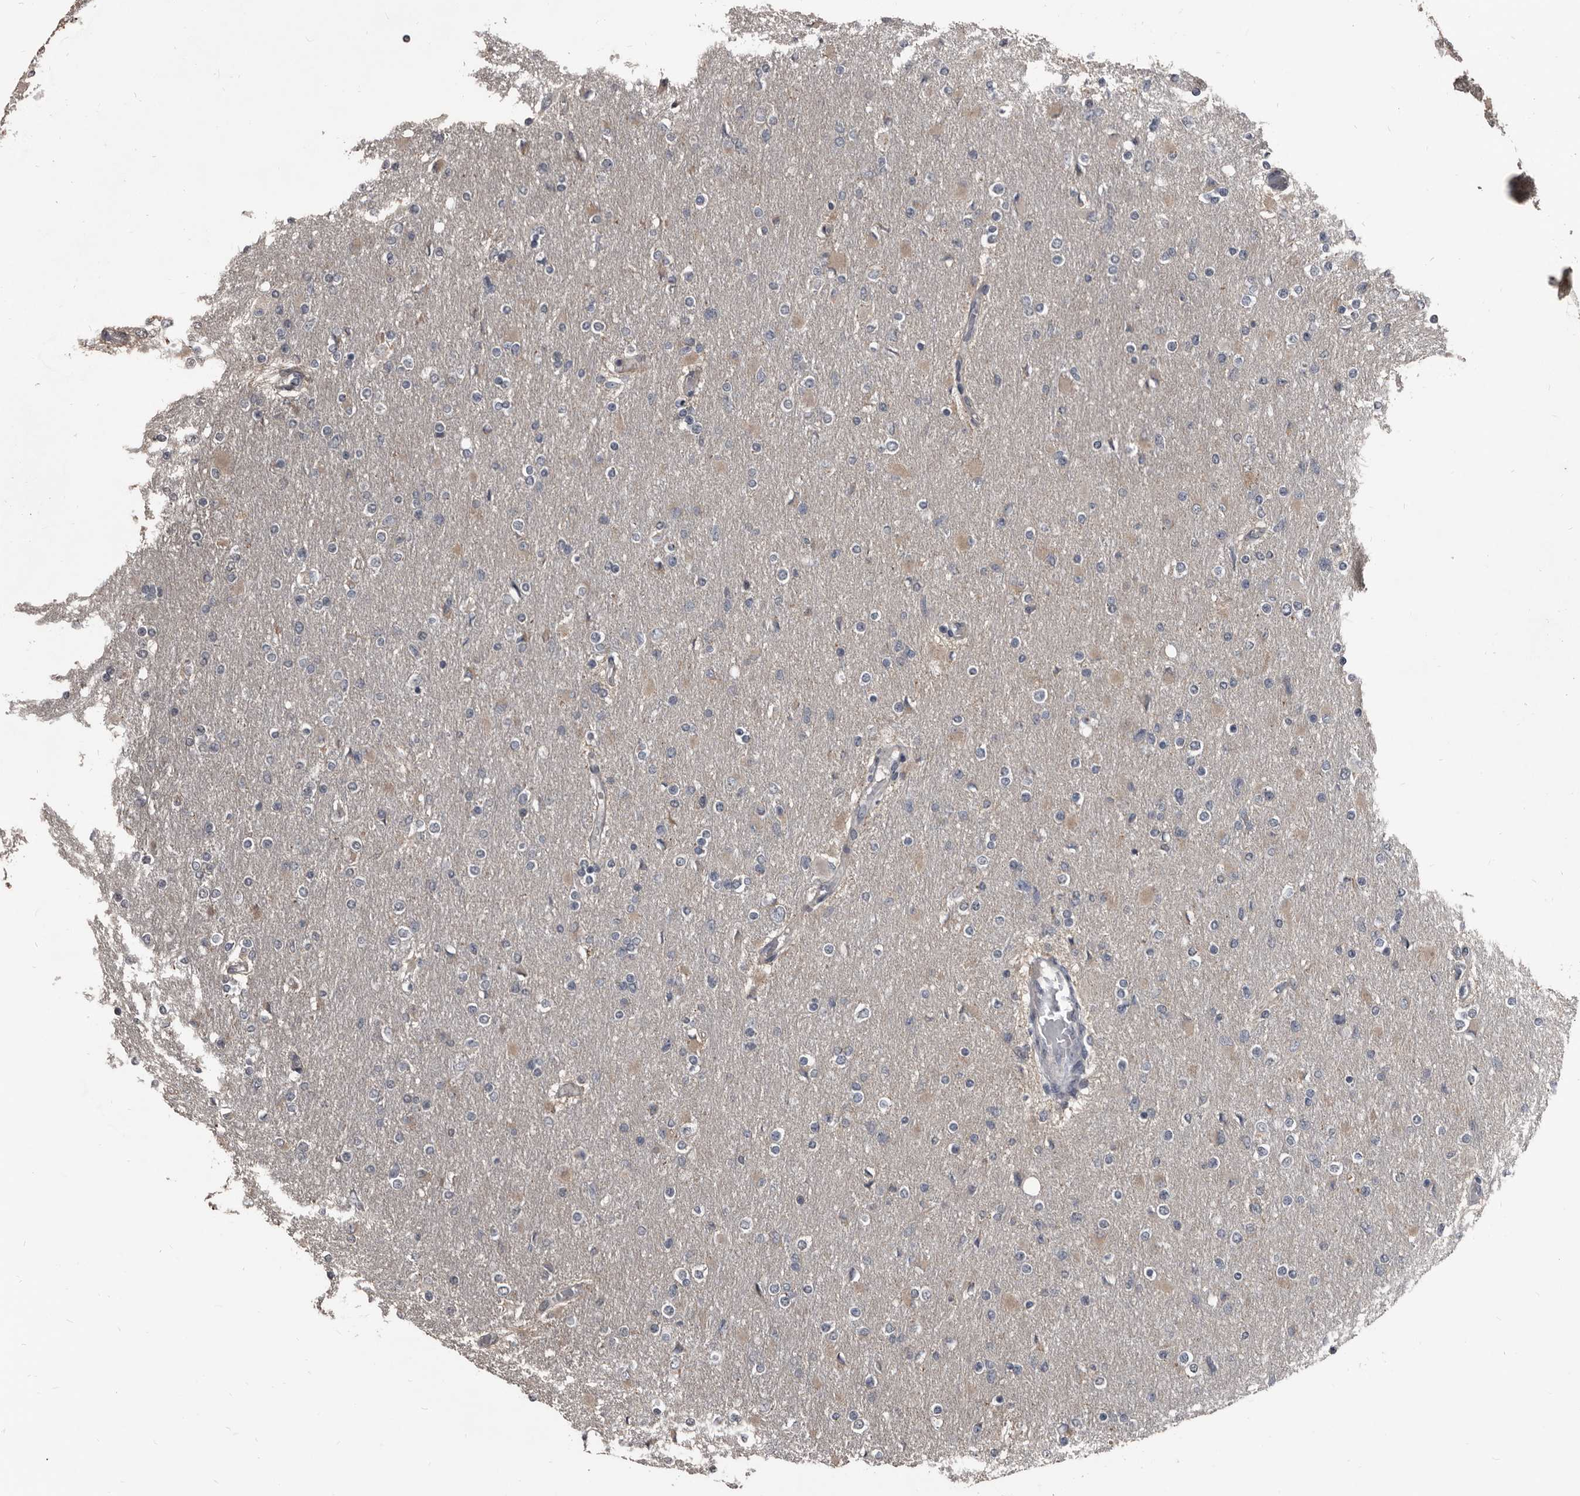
{"staining": {"intensity": "weak", "quantity": "<25%", "location": "cytoplasmic/membranous"}, "tissue": "glioma", "cell_type": "Tumor cells", "image_type": "cancer", "snomed": [{"axis": "morphology", "description": "Glioma, malignant, High grade"}, {"axis": "topography", "description": "Cerebral cortex"}], "caption": "Immunohistochemistry histopathology image of glioma stained for a protein (brown), which reveals no expression in tumor cells.", "gene": "DHPS", "patient": {"sex": "female", "age": 36}}